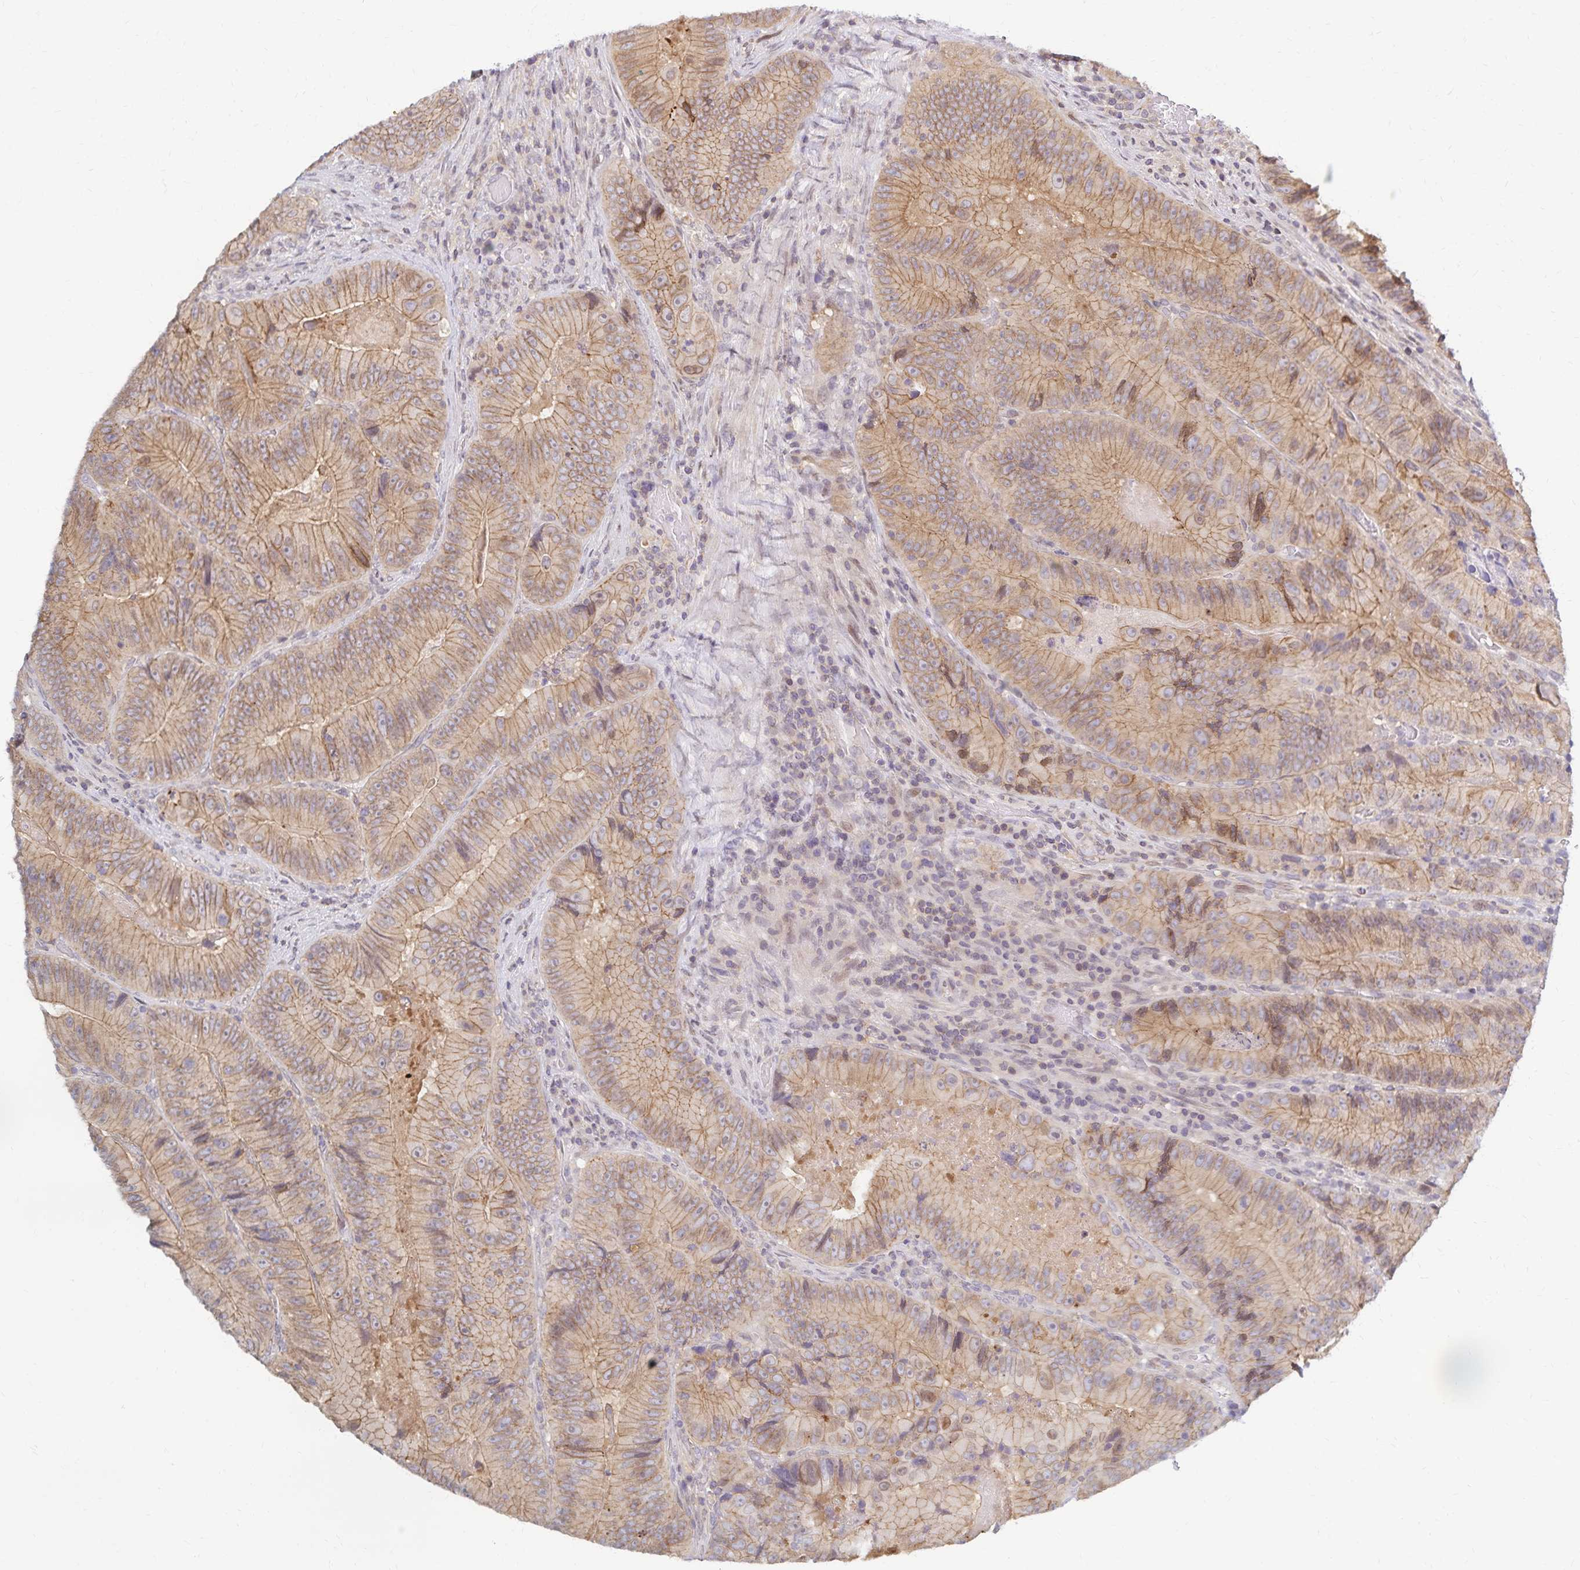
{"staining": {"intensity": "moderate", "quantity": ">75%", "location": "cytoplasmic/membranous"}, "tissue": "colorectal cancer", "cell_type": "Tumor cells", "image_type": "cancer", "snomed": [{"axis": "morphology", "description": "Adenocarcinoma, NOS"}, {"axis": "topography", "description": "Colon"}], "caption": "Colorectal cancer (adenocarcinoma) stained with a protein marker displays moderate staining in tumor cells.", "gene": "RAB9B", "patient": {"sex": "female", "age": 86}}